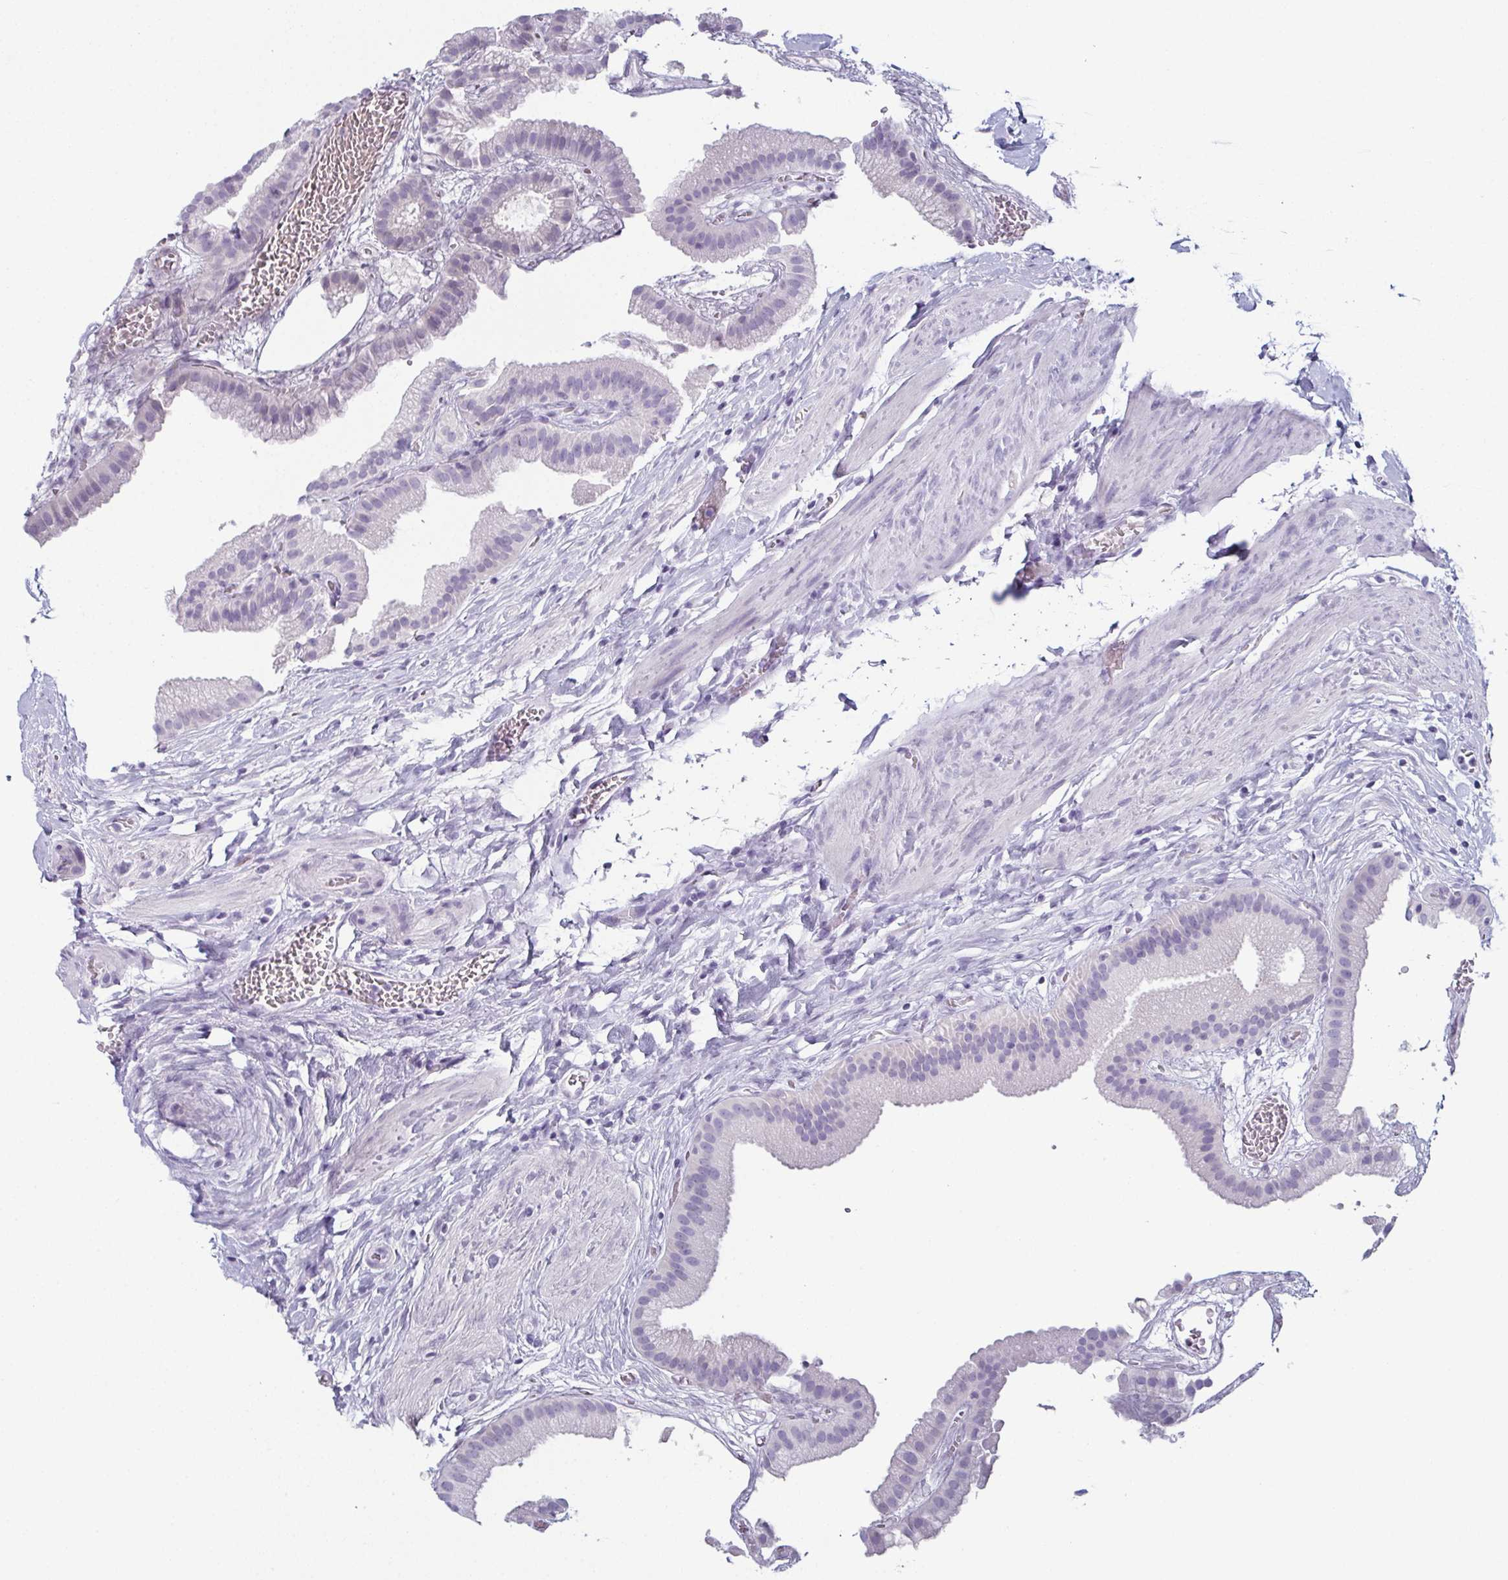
{"staining": {"intensity": "negative", "quantity": "none", "location": "none"}, "tissue": "gallbladder", "cell_type": "Glandular cells", "image_type": "normal", "snomed": [{"axis": "morphology", "description": "Normal tissue, NOS"}, {"axis": "topography", "description": "Gallbladder"}], "caption": "Gallbladder stained for a protein using immunohistochemistry reveals no positivity glandular cells.", "gene": "ENKUR", "patient": {"sex": "female", "age": 63}}